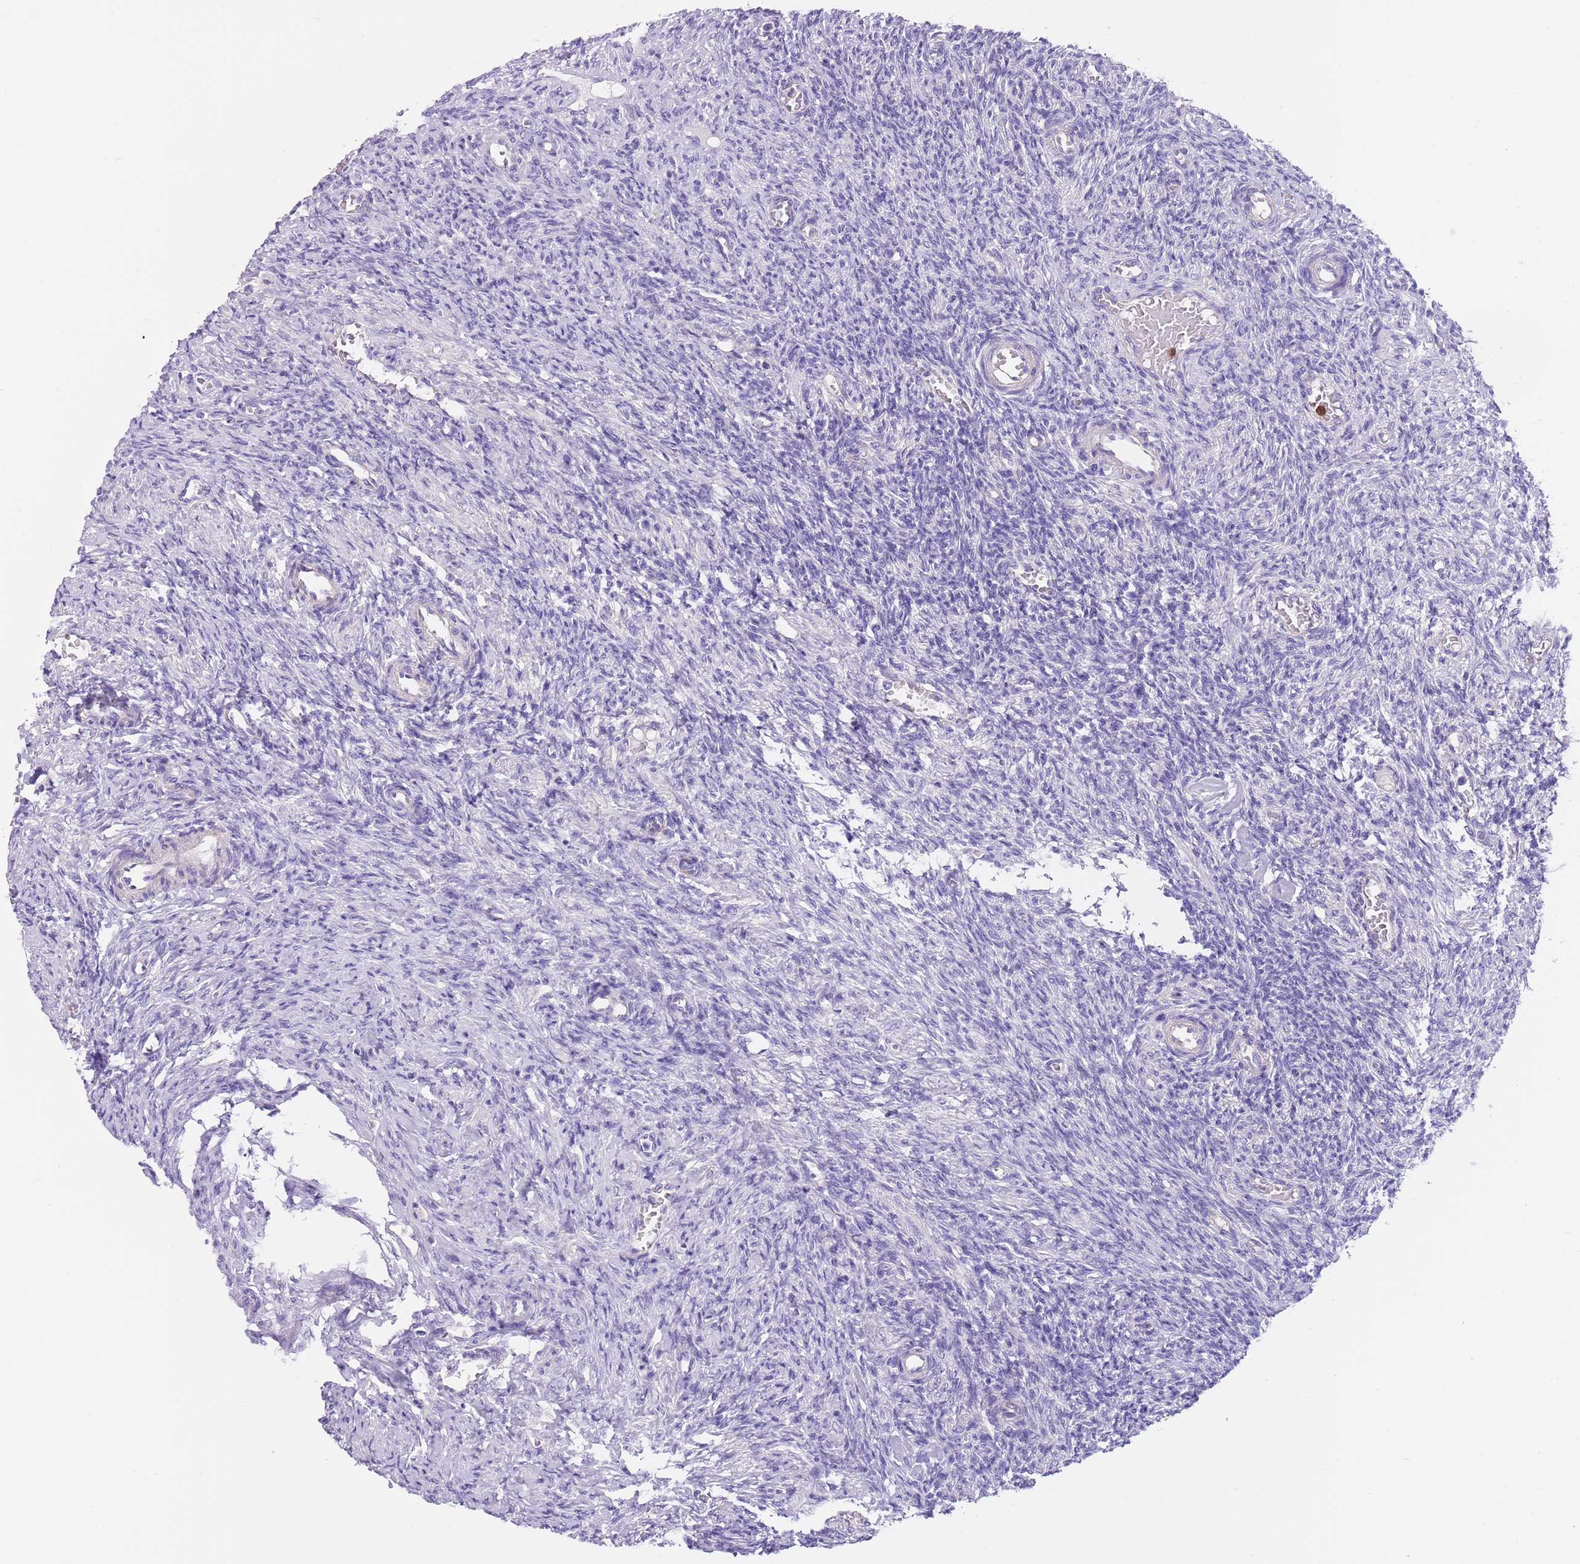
{"staining": {"intensity": "negative", "quantity": "none", "location": "none"}, "tissue": "ovary", "cell_type": "Ovarian stroma cells", "image_type": "normal", "snomed": [{"axis": "morphology", "description": "Normal tissue, NOS"}, {"axis": "topography", "description": "Ovary"}], "caption": "Immunohistochemistry micrograph of normal ovary stained for a protein (brown), which reveals no positivity in ovarian stroma cells. (DAB (3,3'-diaminobenzidine) immunohistochemistry (IHC), high magnification).", "gene": "TSGA13", "patient": {"sex": "female", "age": 27}}